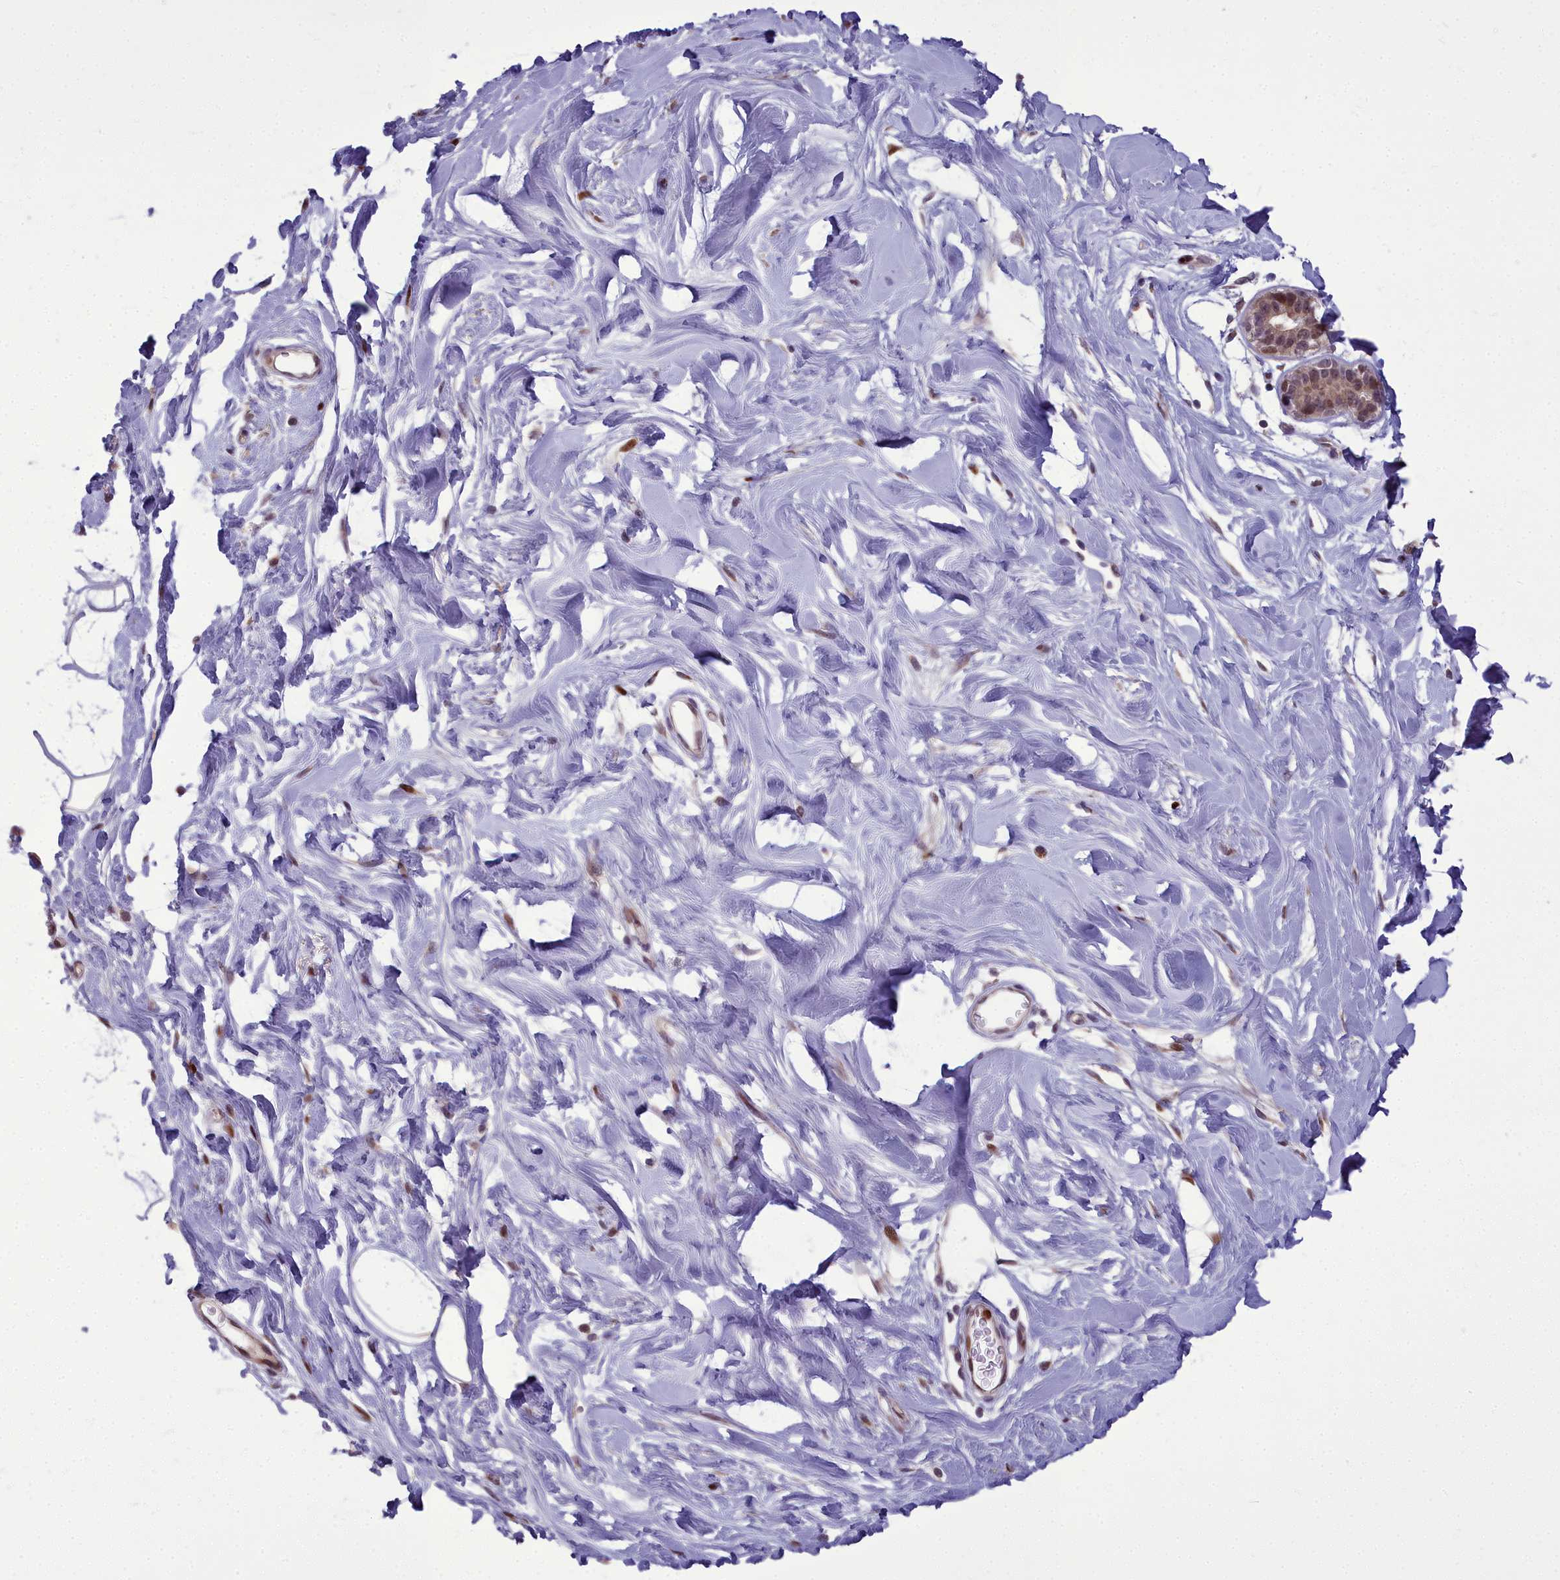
{"staining": {"intensity": "weak", "quantity": "25%-75%", "location": "nuclear"}, "tissue": "adipose tissue", "cell_type": "Adipocytes", "image_type": "normal", "snomed": [{"axis": "morphology", "description": "Normal tissue, NOS"}, {"axis": "topography", "description": "Breast"}], "caption": "High-magnification brightfield microscopy of unremarkable adipose tissue stained with DAB (brown) and counterstained with hematoxylin (blue). adipocytes exhibit weak nuclear staining is identified in approximately25%-75% of cells.", "gene": "AP1M1", "patient": {"sex": "female", "age": 26}}